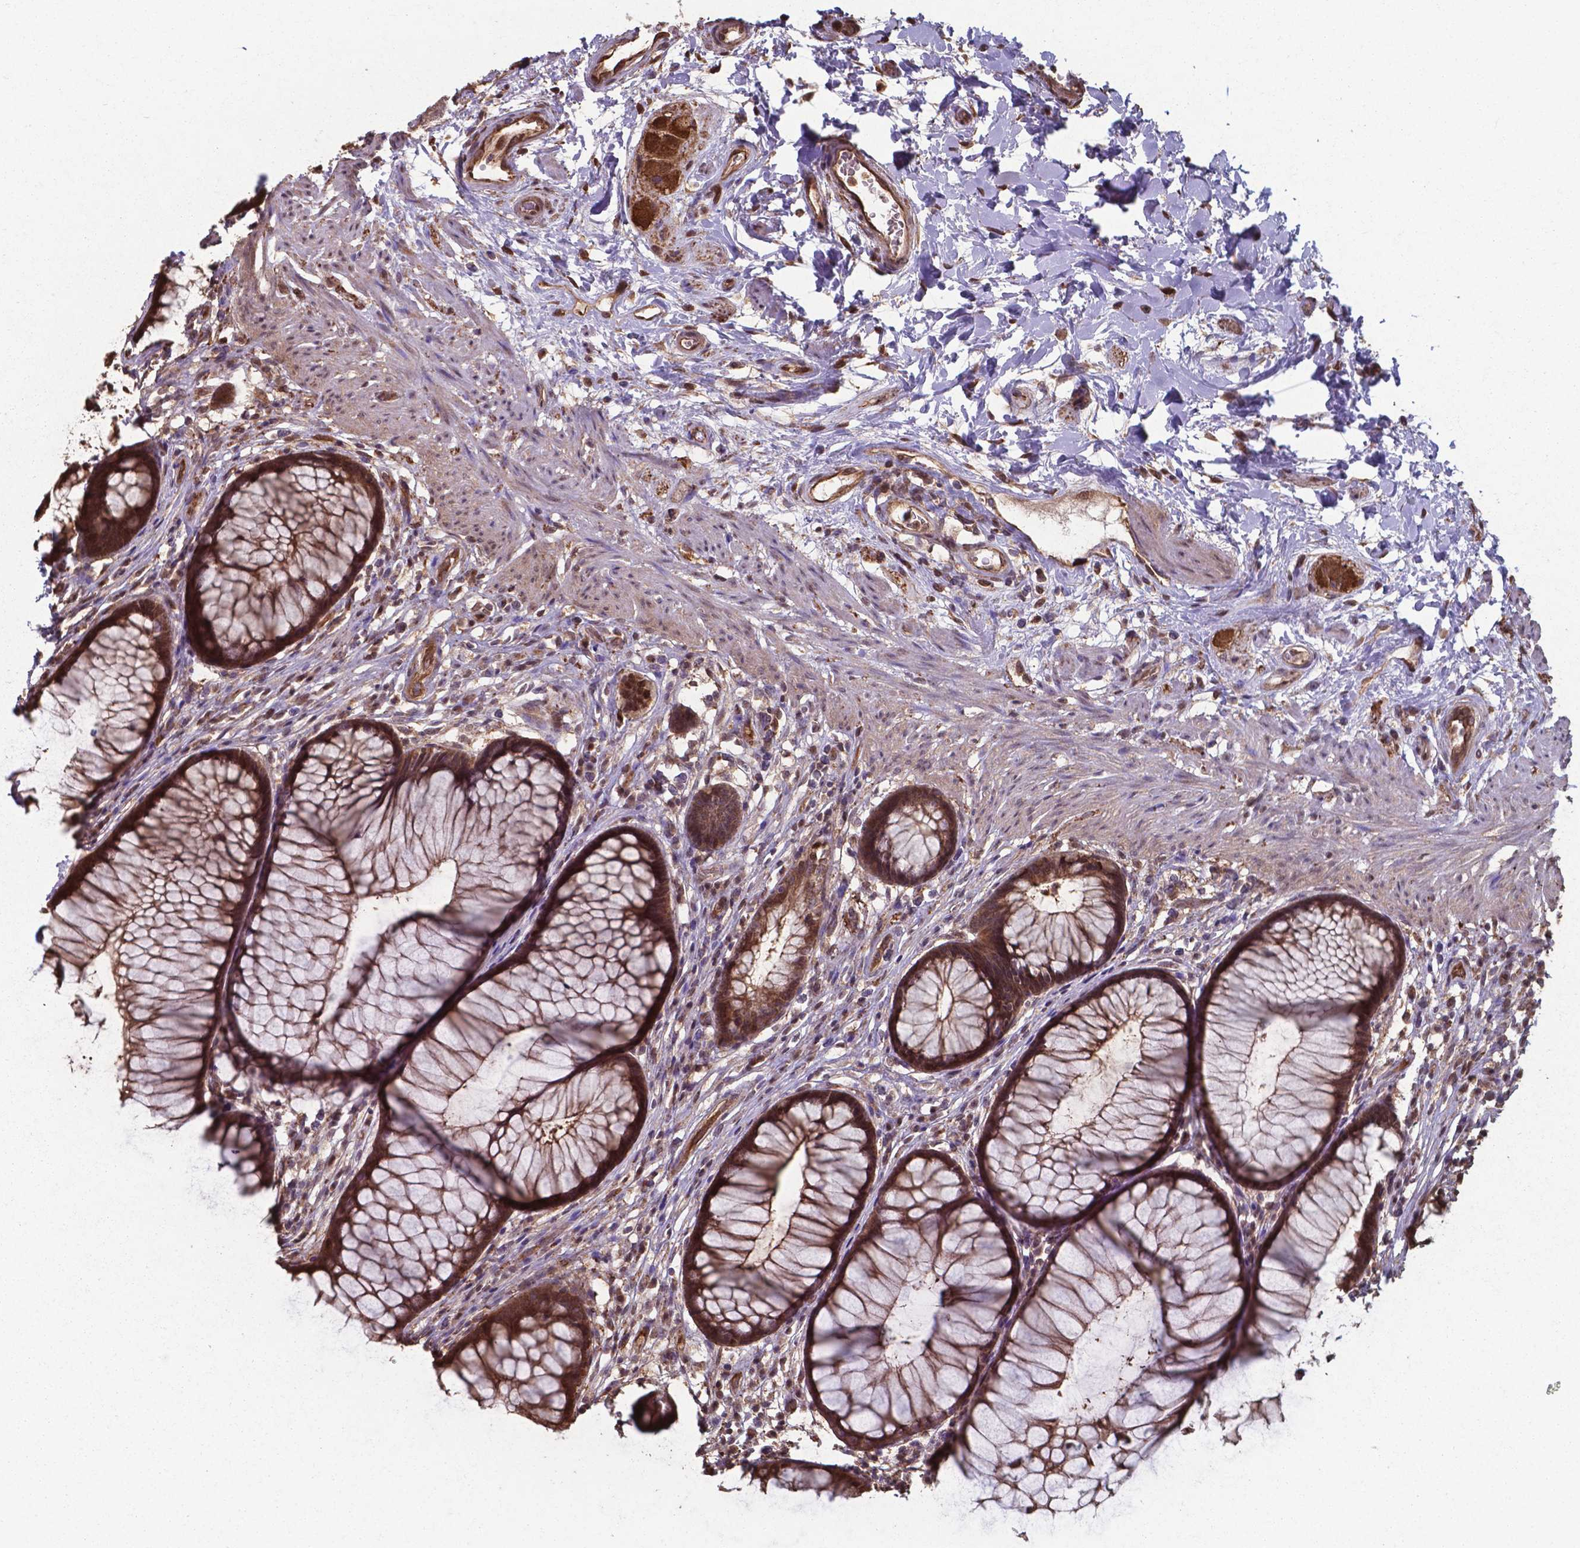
{"staining": {"intensity": "strong", "quantity": ">75%", "location": "cytoplasmic/membranous,nuclear"}, "tissue": "rectum", "cell_type": "Glandular cells", "image_type": "normal", "snomed": [{"axis": "morphology", "description": "Normal tissue, NOS"}, {"axis": "topography", "description": "Smooth muscle"}, {"axis": "topography", "description": "Rectum"}], "caption": "Immunohistochemical staining of normal rectum displays >75% levels of strong cytoplasmic/membranous,nuclear protein expression in about >75% of glandular cells. The protein of interest is stained brown, and the nuclei are stained in blue (DAB IHC with brightfield microscopy, high magnification).", "gene": "CHP2", "patient": {"sex": "male", "age": 53}}